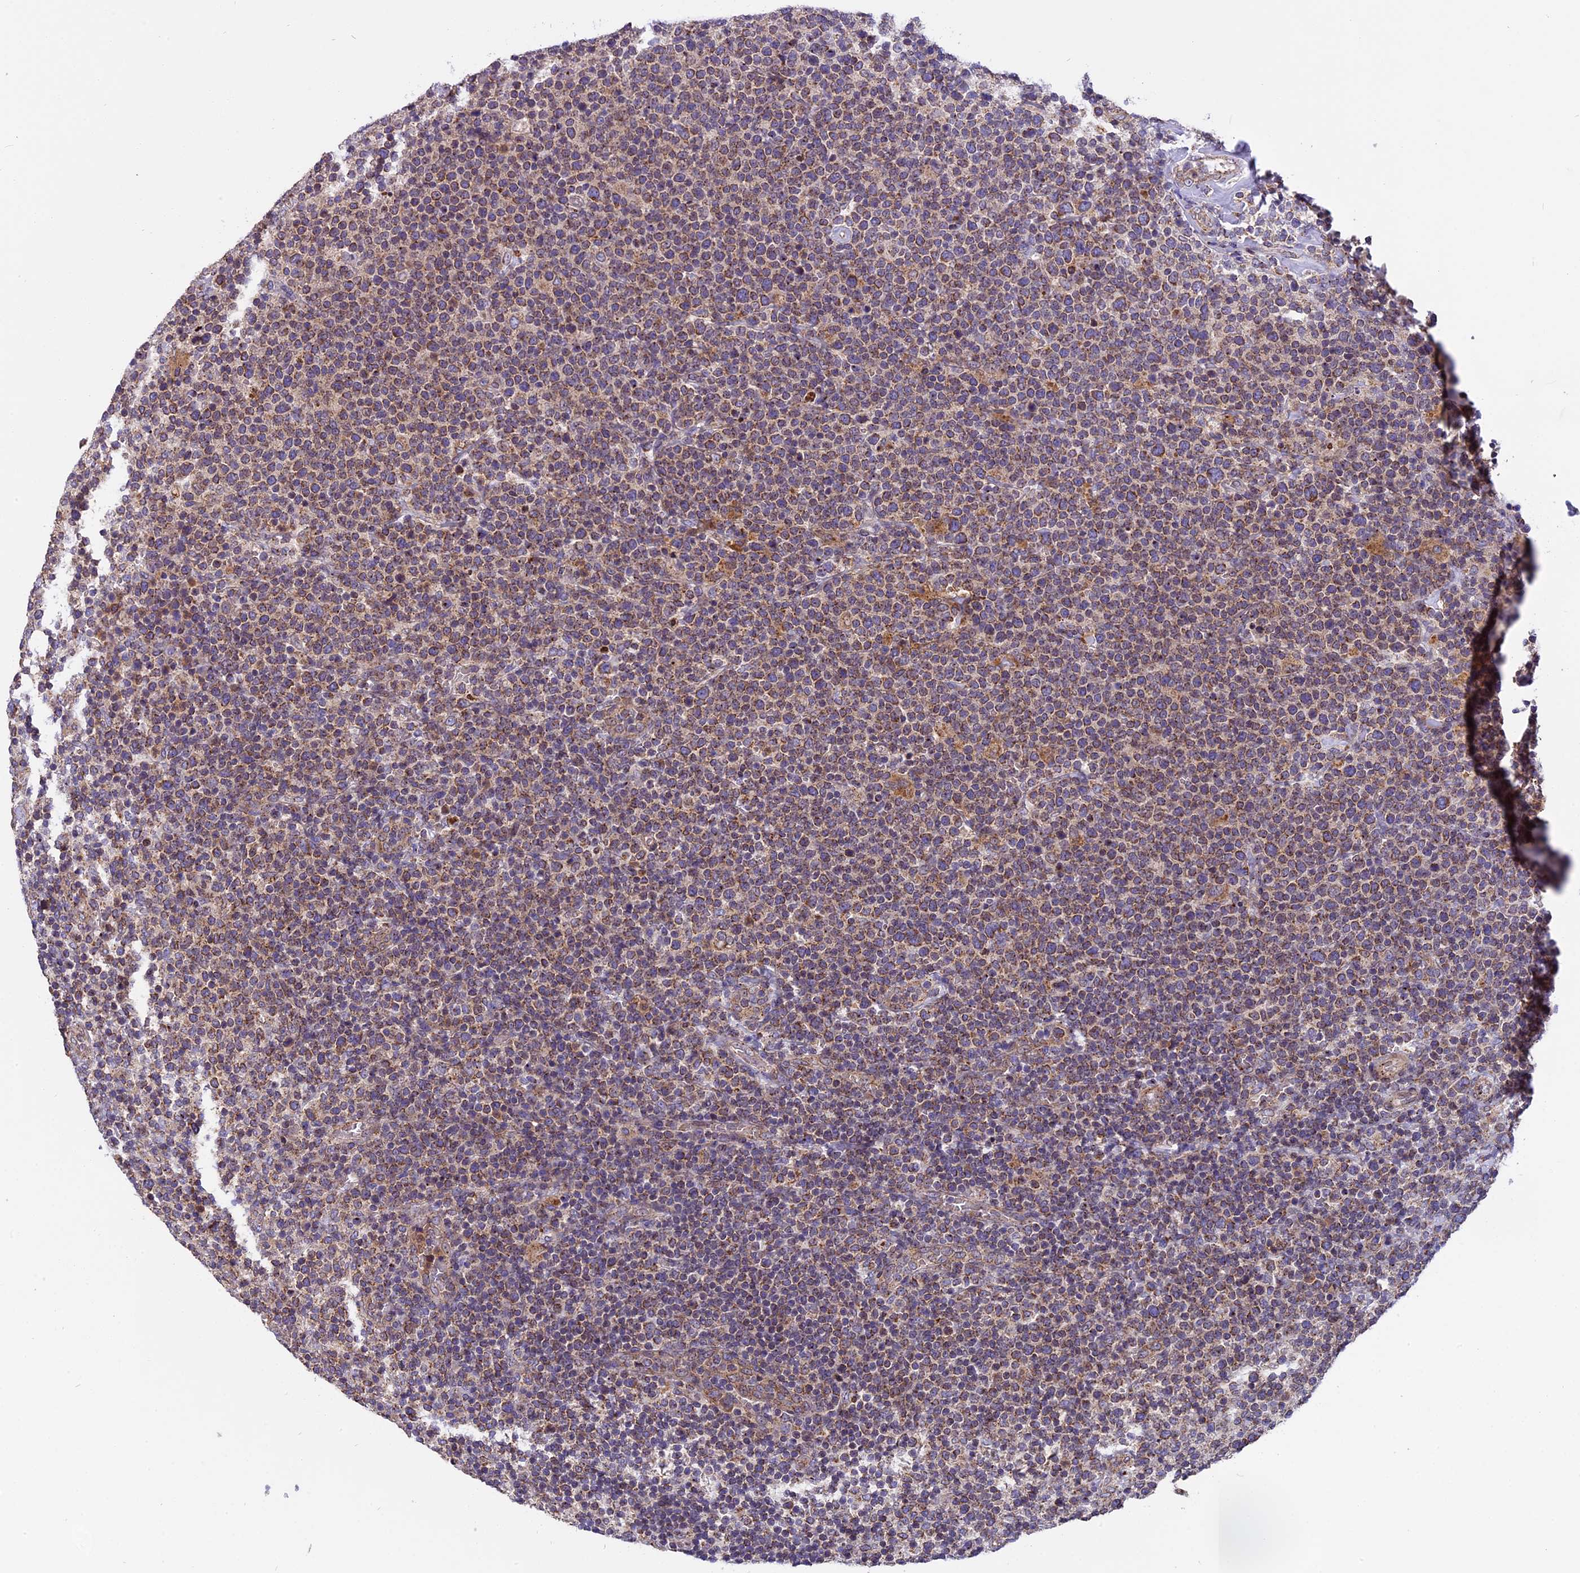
{"staining": {"intensity": "moderate", "quantity": ">75%", "location": "cytoplasmic/membranous"}, "tissue": "lymphoma", "cell_type": "Tumor cells", "image_type": "cancer", "snomed": [{"axis": "morphology", "description": "Malignant lymphoma, non-Hodgkin's type, High grade"}, {"axis": "topography", "description": "Lymph node"}], "caption": "Malignant lymphoma, non-Hodgkin's type (high-grade) stained with a protein marker reveals moderate staining in tumor cells.", "gene": "CHMP2A", "patient": {"sex": "male", "age": 61}}